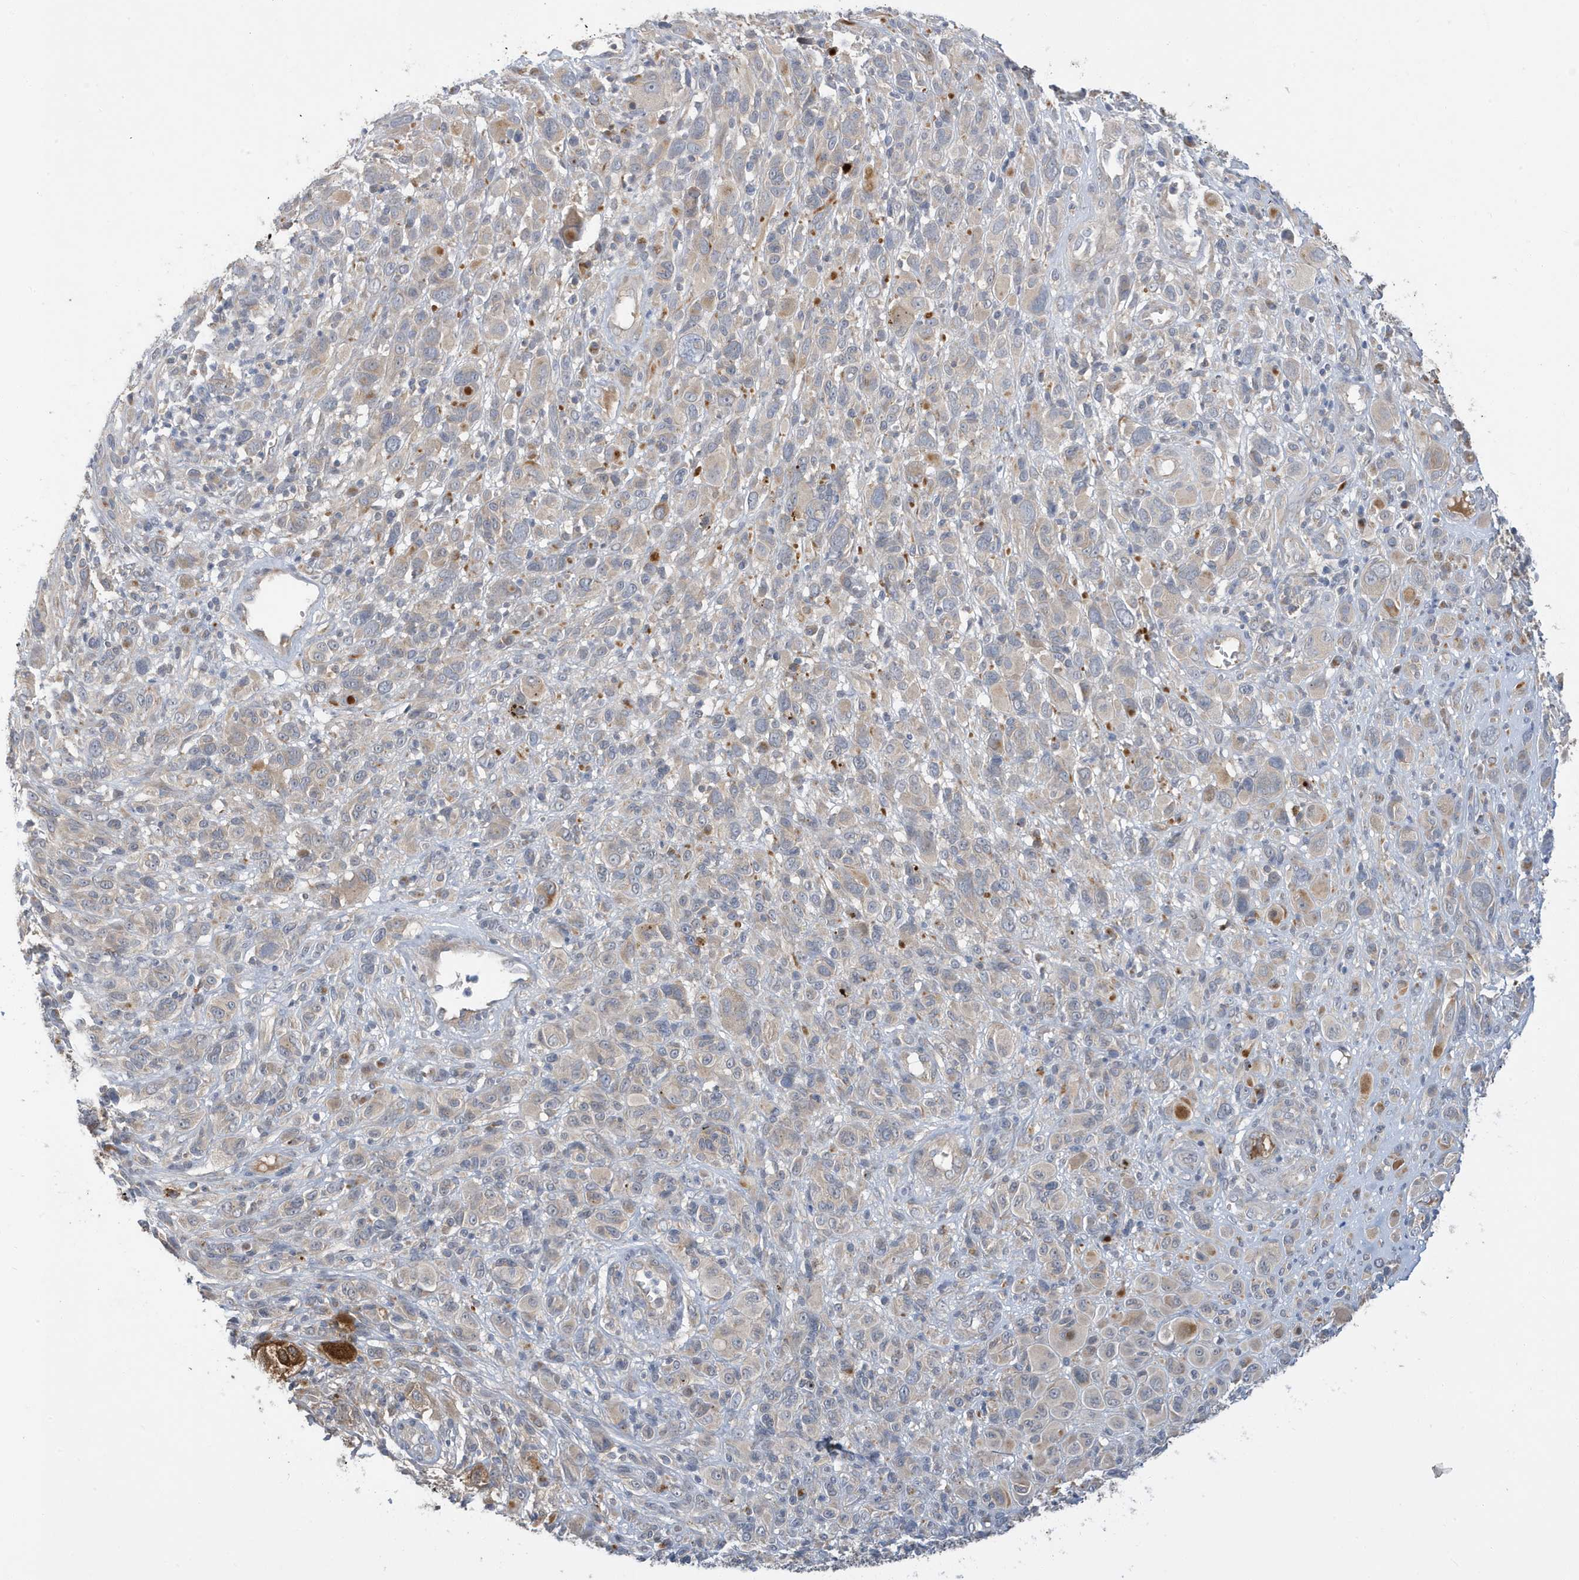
{"staining": {"intensity": "negative", "quantity": "none", "location": "none"}, "tissue": "melanoma", "cell_type": "Tumor cells", "image_type": "cancer", "snomed": [{"axis": "morphology", "description": "Malignant melanoma, NOS"}, {"axis": "topography", "description": "Skin of trunk"}], "caption": "DAB immunohistochemical staining of human malignant melanoma shows no significant expression in tumor cells. (Immunohistochemistry, brightfield microscopy, high magnification).", "gene": "LAPTM4A", "patient": {"sex": "male", "age": 71}}